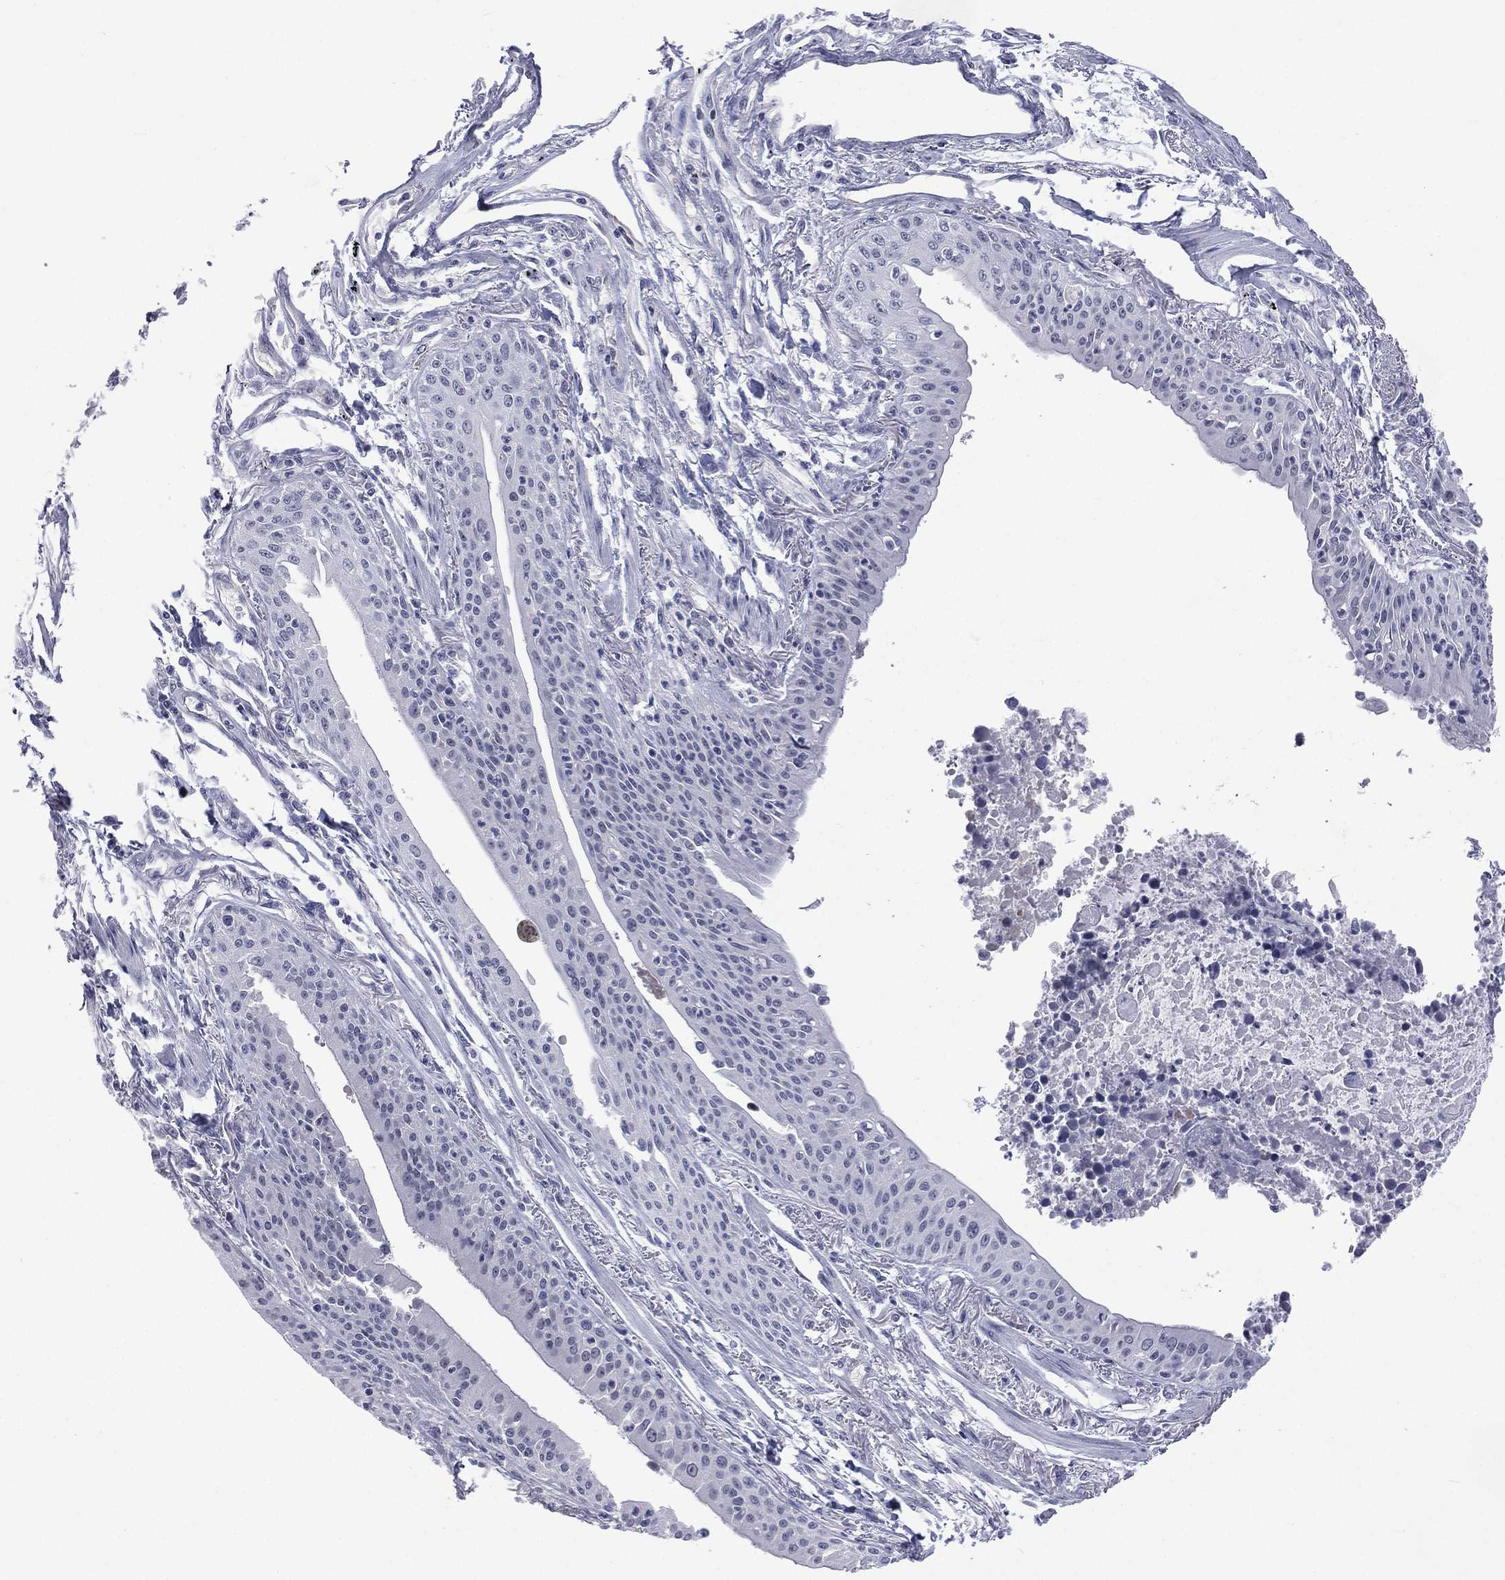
{"staining": {"intensity": "negative", "quantity": "none", "location": "none"}, "tissue": "lung cancer", "cell_type": "Tumor cells", "image_type": "cancer", "snomed": [{"axis": "morphology", "description": "Squamous cell carcinoma, NOS"}, {"axis": "topography", "description": "Lung"}], "caption": "Immunohistochemistry photomicrograph of neoplastic tissue: lung cancer stained with DAB reveals no significant protein expression in tumor cells. The staining is performed using DAB brown chromogen with nuclei counter-stained in using hematoxylin.", "gene": "SSX1", "patient": {"sex": "male", "age": 73}}